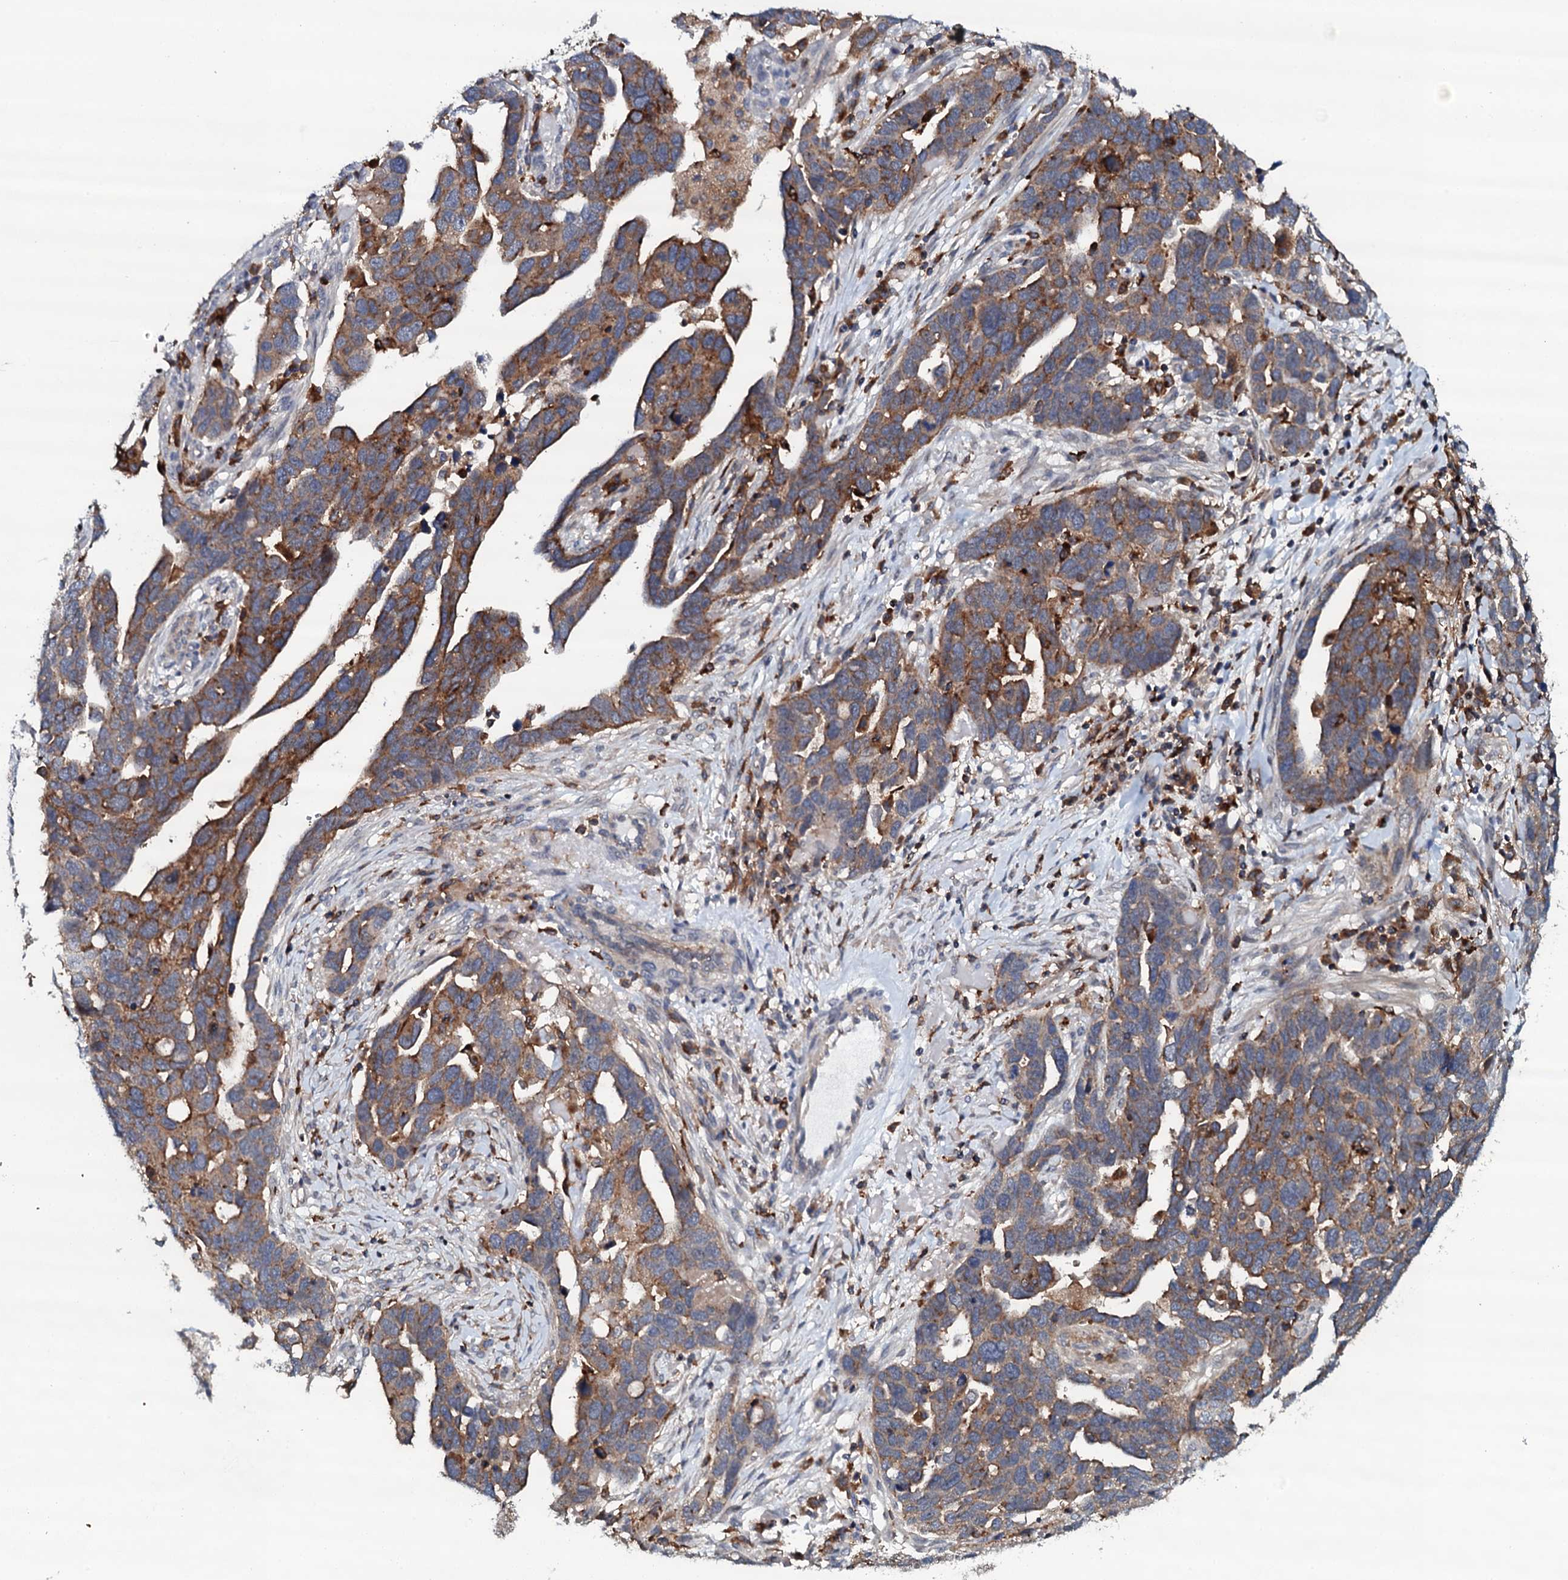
{"staining": {"intensity": "strong", "quantity": "25%-75%", "location": "cytoplasmic/membranous"}, "tissue": "ovarian cancer", "cell_type": "Tumor cells", "image_type": "cancer", "snomed": [{"axis": "morphology", "description": "Cystadenocarcinoma, serous, NOS"}, {"axis": "topography", "description": "Ovary"}], "caption": "This micrograph displays IHC staining of serous cystadenocarcinoma (ovarian), with high strong cytoplasmic/membranous staining in approximately 25%-75% of tumor cells.", "gene": "VAMP8", "patient": {"sex": "female", "age": 54}}